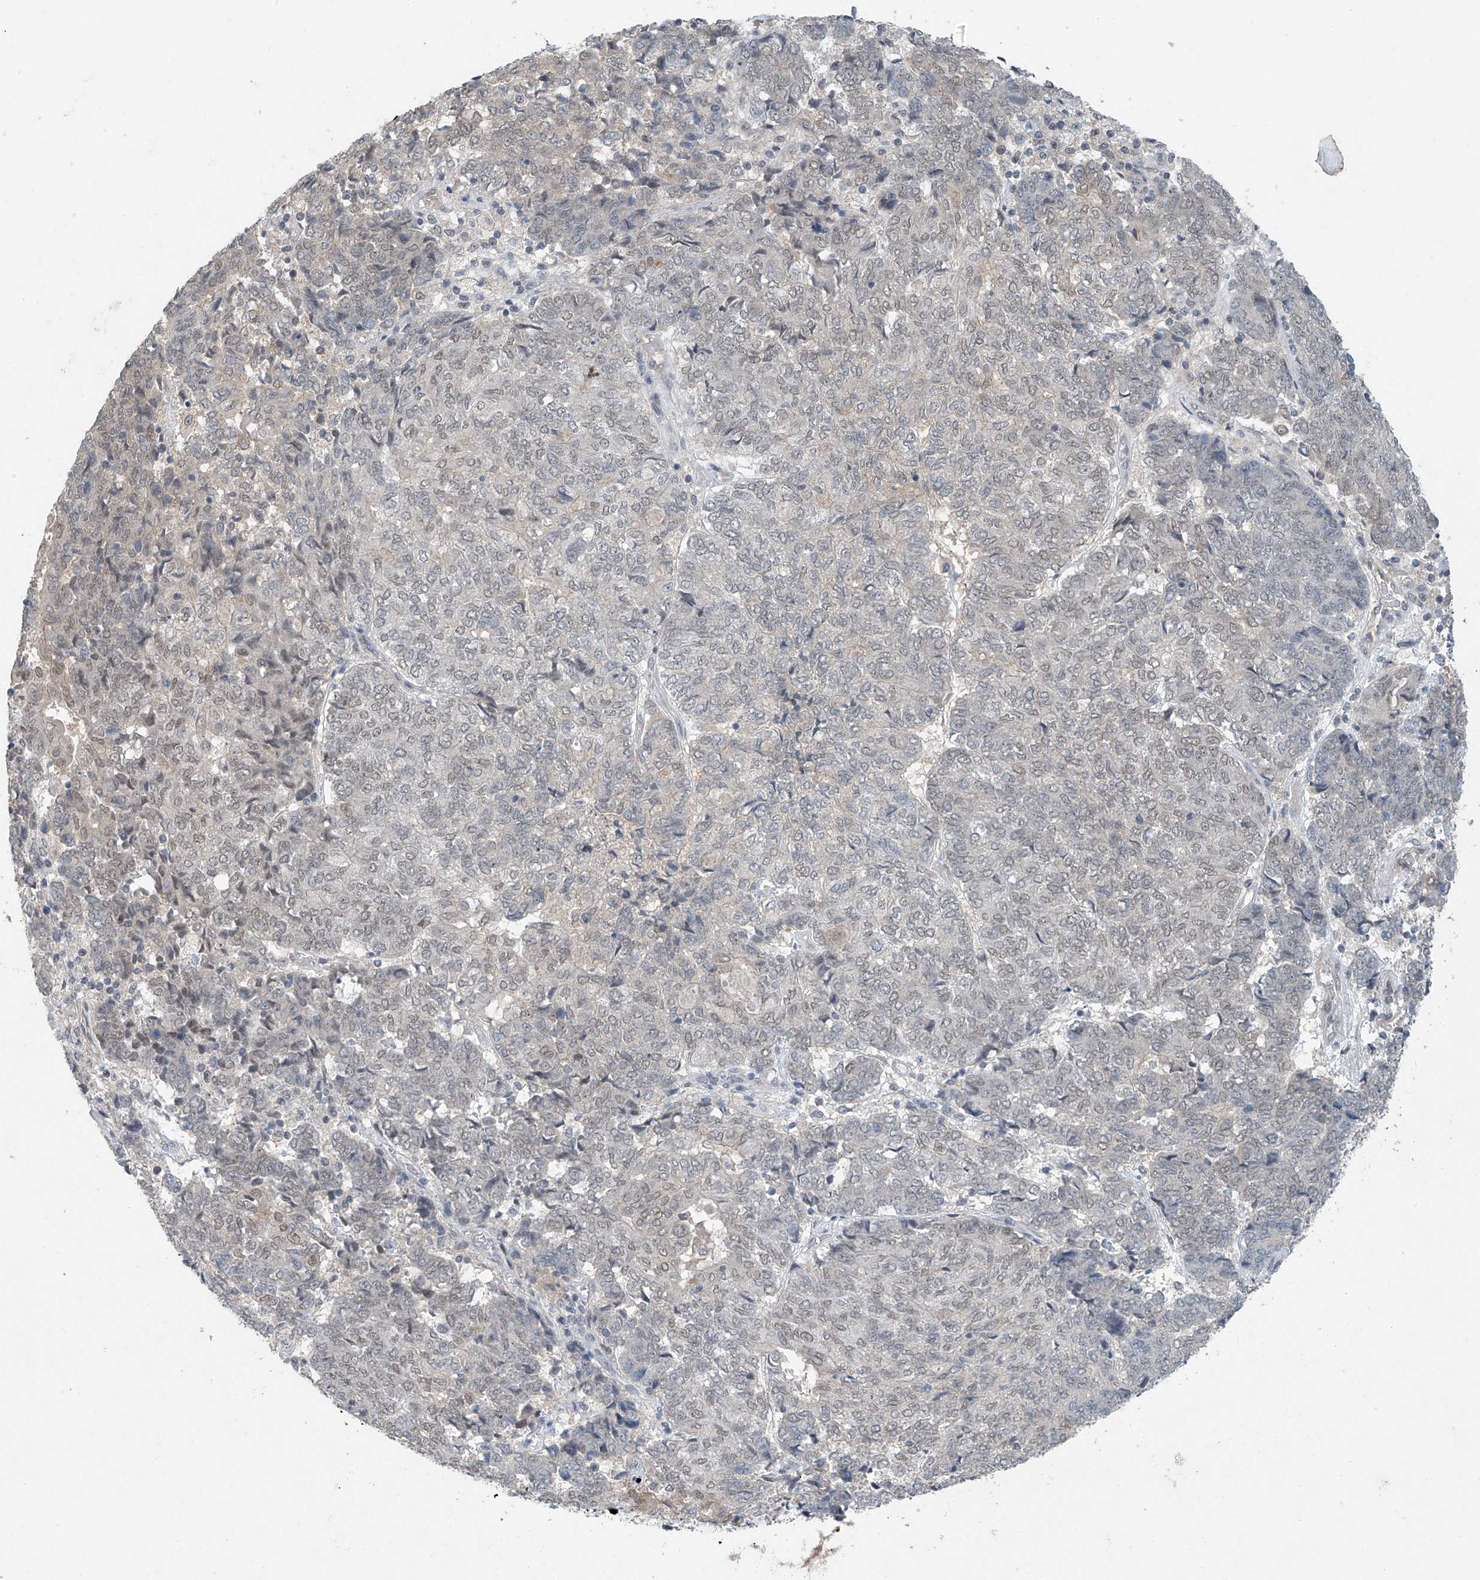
{"staining": {"intensity": "negative", "quantity": "none", "location": "none"}, "tissue": "endometrial cancer", "cell_type": "Tumor cells", "image_type": "cancer", "snomed": [{"axis": "morphology", "description": "Adenocarcinoma, NOS"}, {"axis": "topography", "description": "Endometrium"}], "caption": "DAB (3,3'-diaminobenzidine) immunohistochemical staining of human endometrial cancer shows no significant staining in tumor cells.", "gene": "TAF8", "patient": {"sex": "female", "age": 80}}